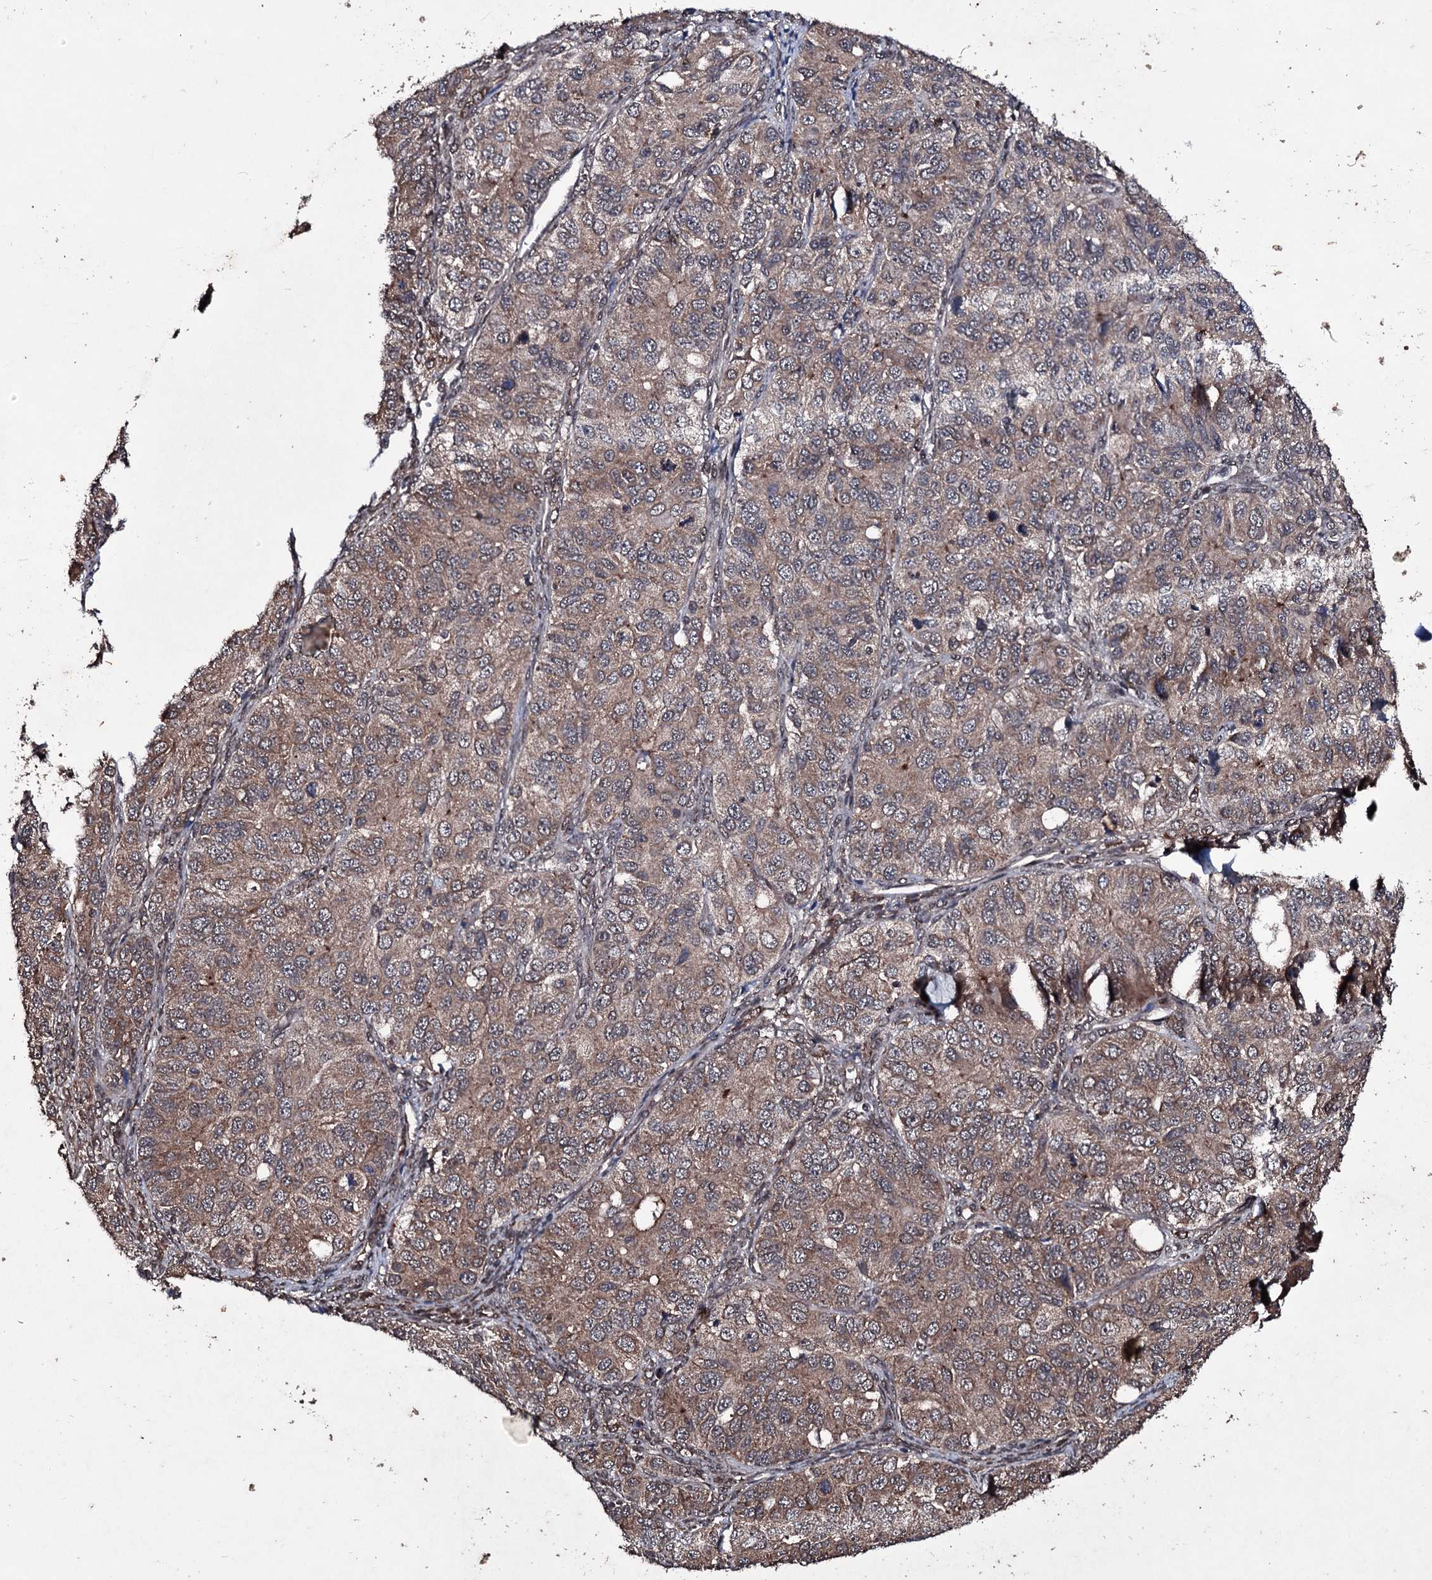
{"staining": {"intensity": "weak", "quantity": ">75%", "location": "cytoplasmic/membranous"}, "tissue": "ovarian cancer", "cell_type": "Tumor cells", "image_type": "cancer", "snomed": [{"axis": "morphology", "description": "Carcinoma, endometroid"}, {"axis": "topography", "description": "Ovary"}], "caption": "The micrograph reveals immunohistochemical staining of ovarian cancer (endometroid carcinoma). There is weak cytoplasmic/membranous staining is present in approximately >75% of tumor cells. (IHC, brightfield microscopy, high magnification).", "gene": "MRPS31", "patient": {"sex": "female", "age": 51}}